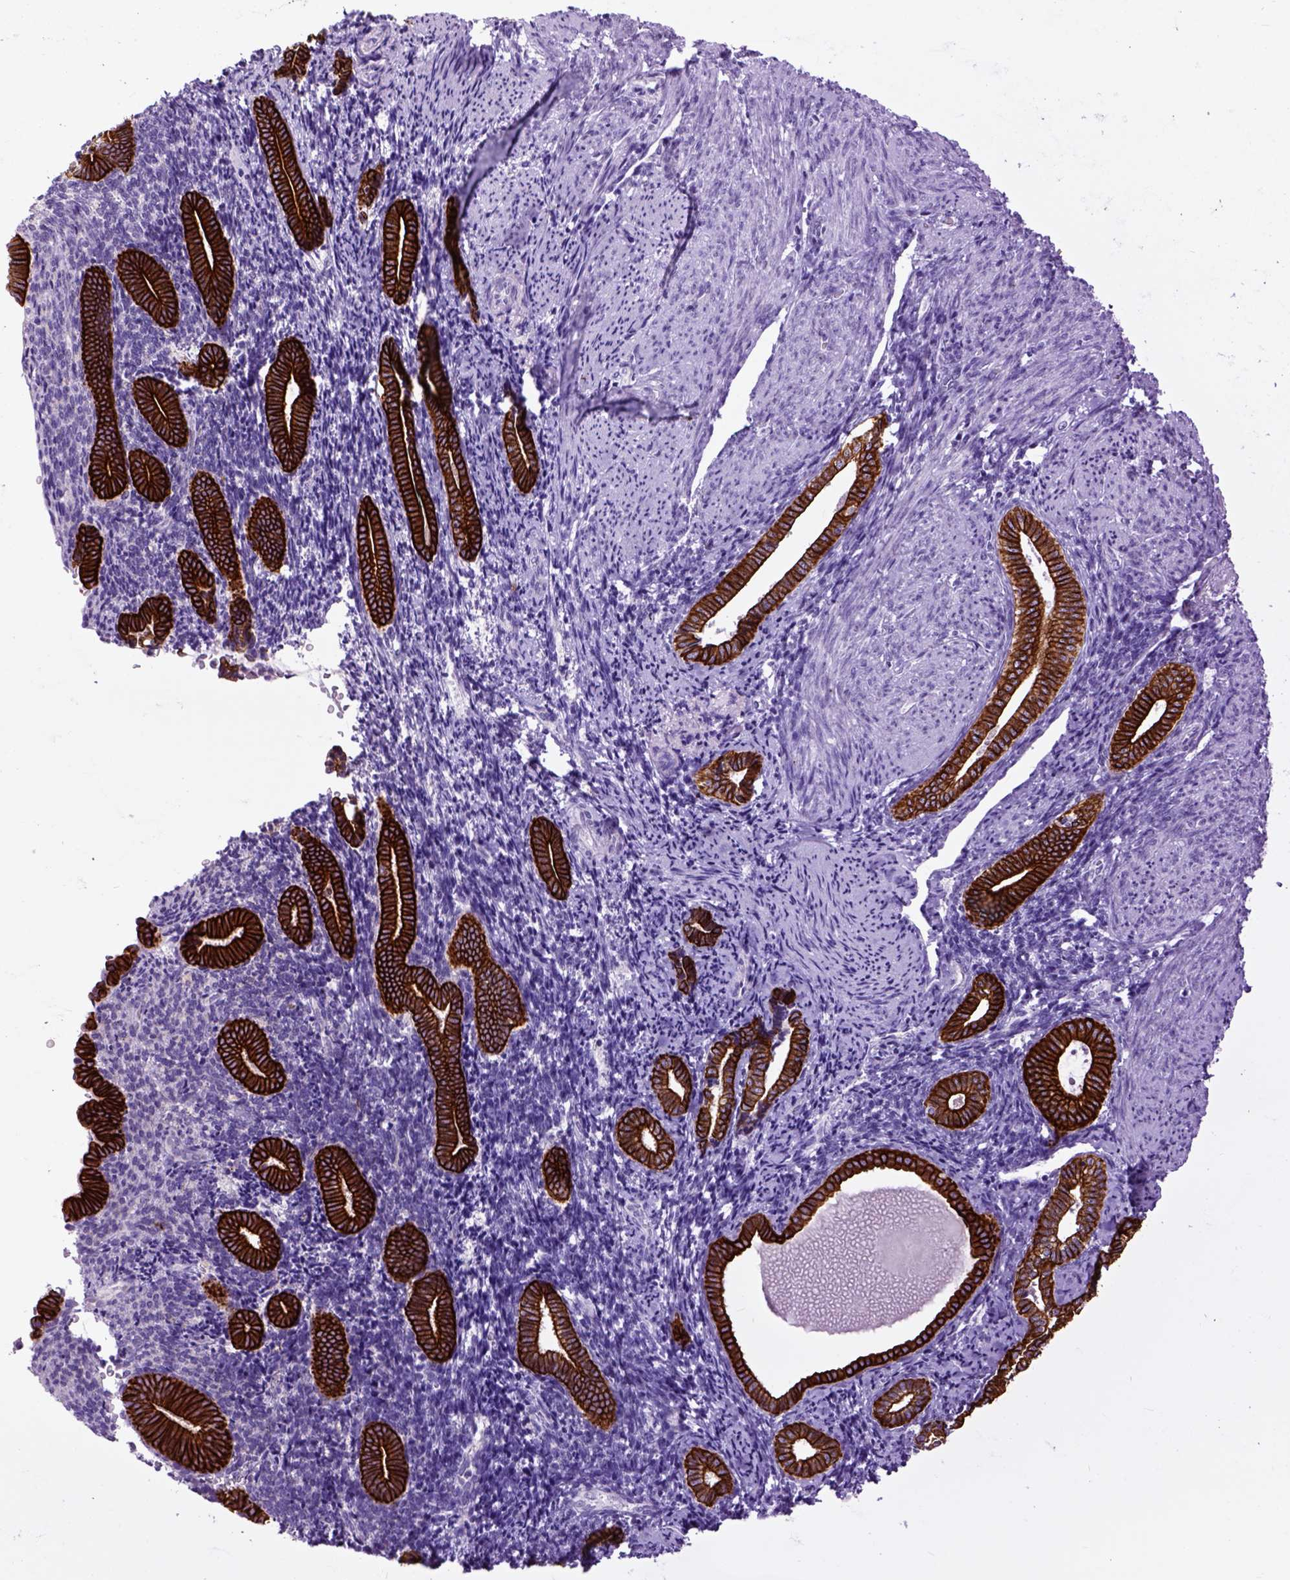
{"staining": {"intensity": "negative", "quantity": "none", "location": "none"}, "tissue": "endometrium", "cell_type": "Cells in endometrial stroma", "image_type": "normal", "snomed": [{"axis": "morphology", "description": "Normal tissue, NOS"}, {"axis": "topography", "description": "Endometrium"}], "caption": "Immunohistochemical staining of normal human endometrium demonstrates no significant staining in cells in endometrial stroma. (DAB (3,3'-diaminobenzidine) immunohistochemistry visualized using brightfield microscopy, high magnification).", "gene": "RAB25", "patient": {"sex": "female", "age": 57}}